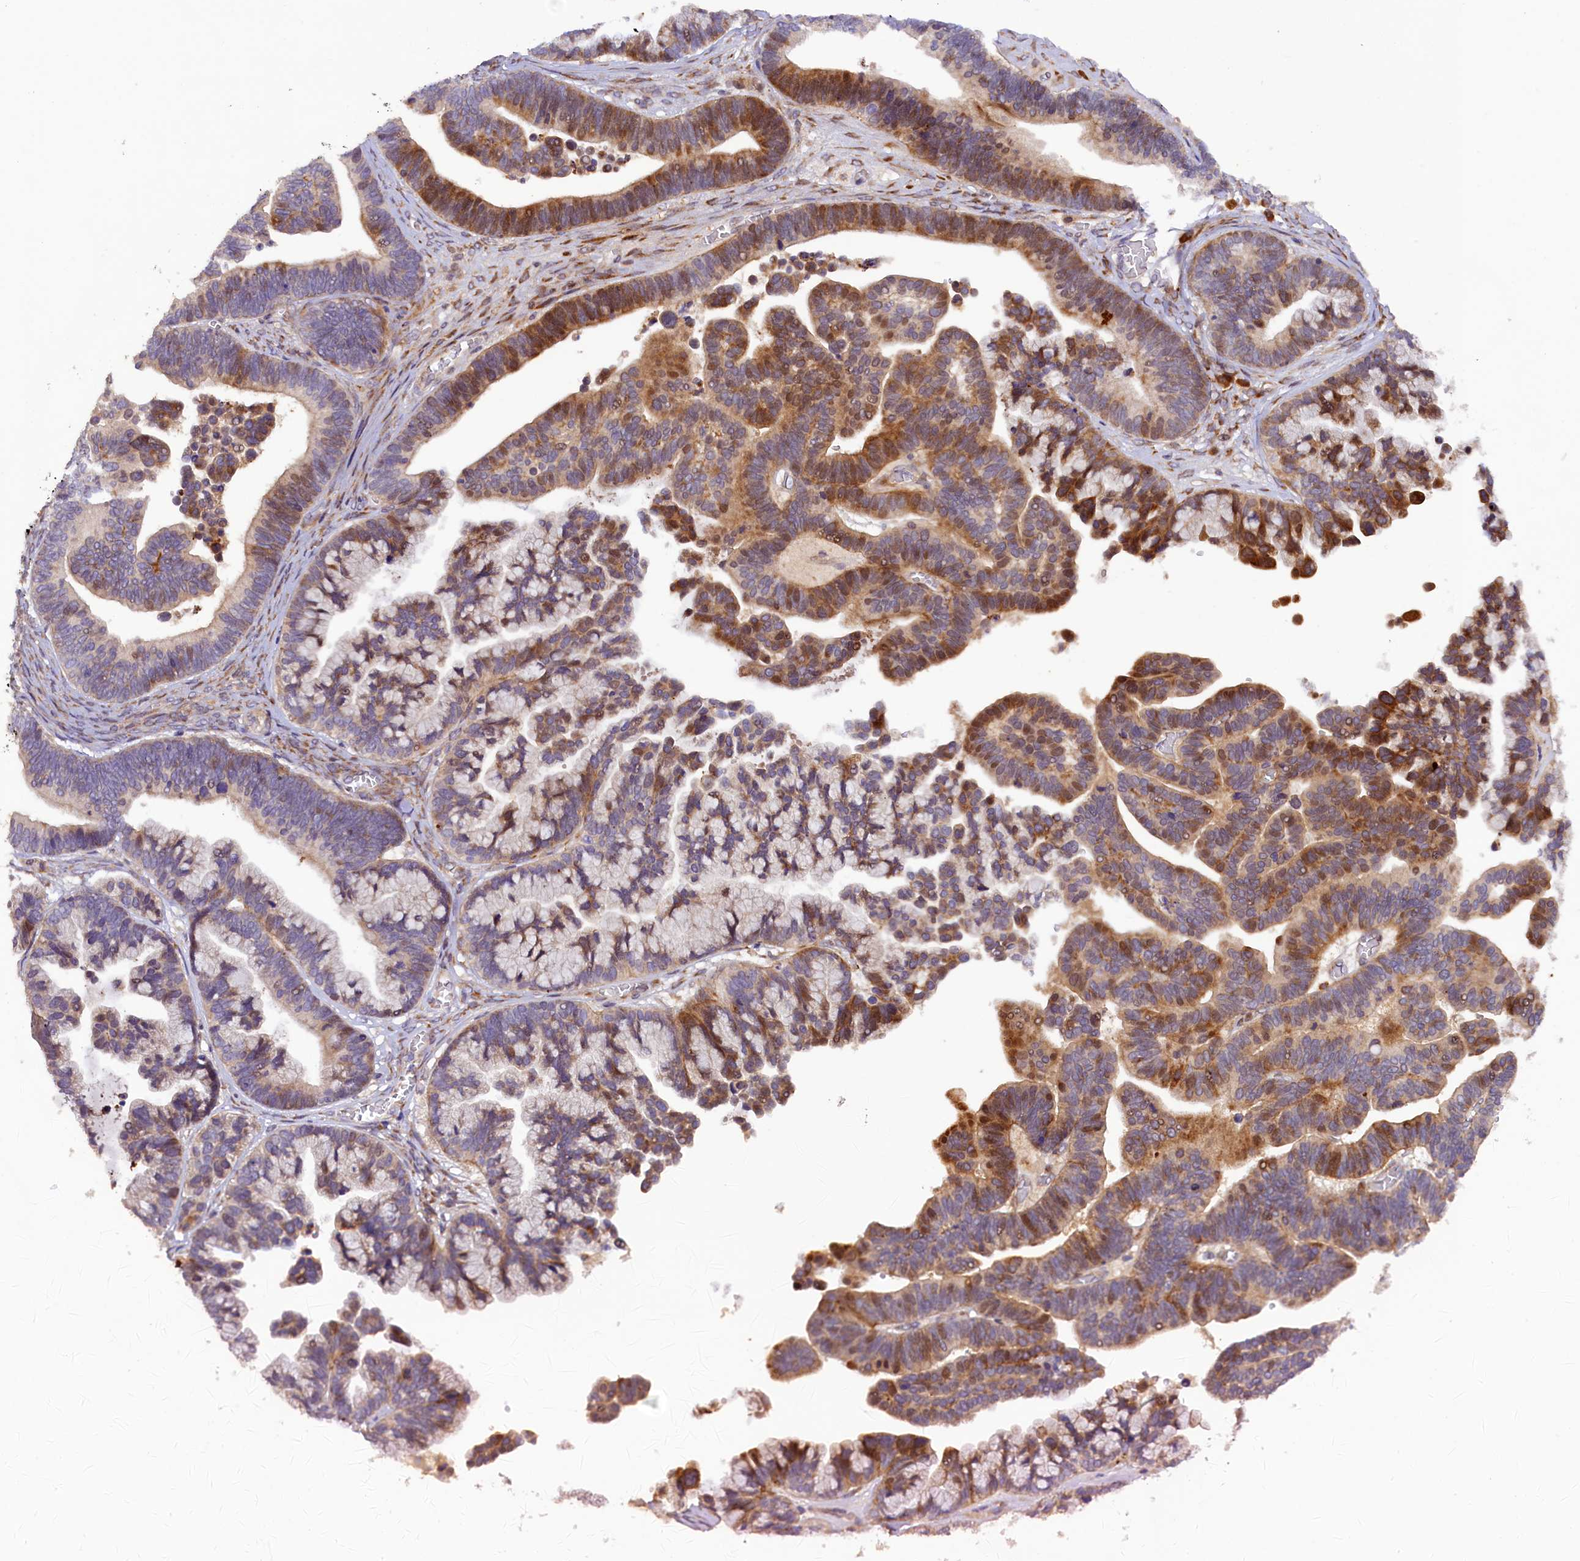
{"staining": {"intensity": "moderate", "quantity": ">75%", "location": "cytoplasmic/membranous"}, "tissue": "ovarian cancer", "cell_type": "Tumor cells", "image_type": "cancer", "snomed": [{"axis": "morphology", "description": "Cystadenocarcinoma, serous, NOS"}, {"axis": "topography", "description": "Ovary"}], "caption": "Human ovarian cancer (serous cystadenocarcinoma) stained with a protein marker demonstrates moderate staining in tumor cells.", "gene": "SSC5D", "patient": {"sex": "female", "age": 56}}